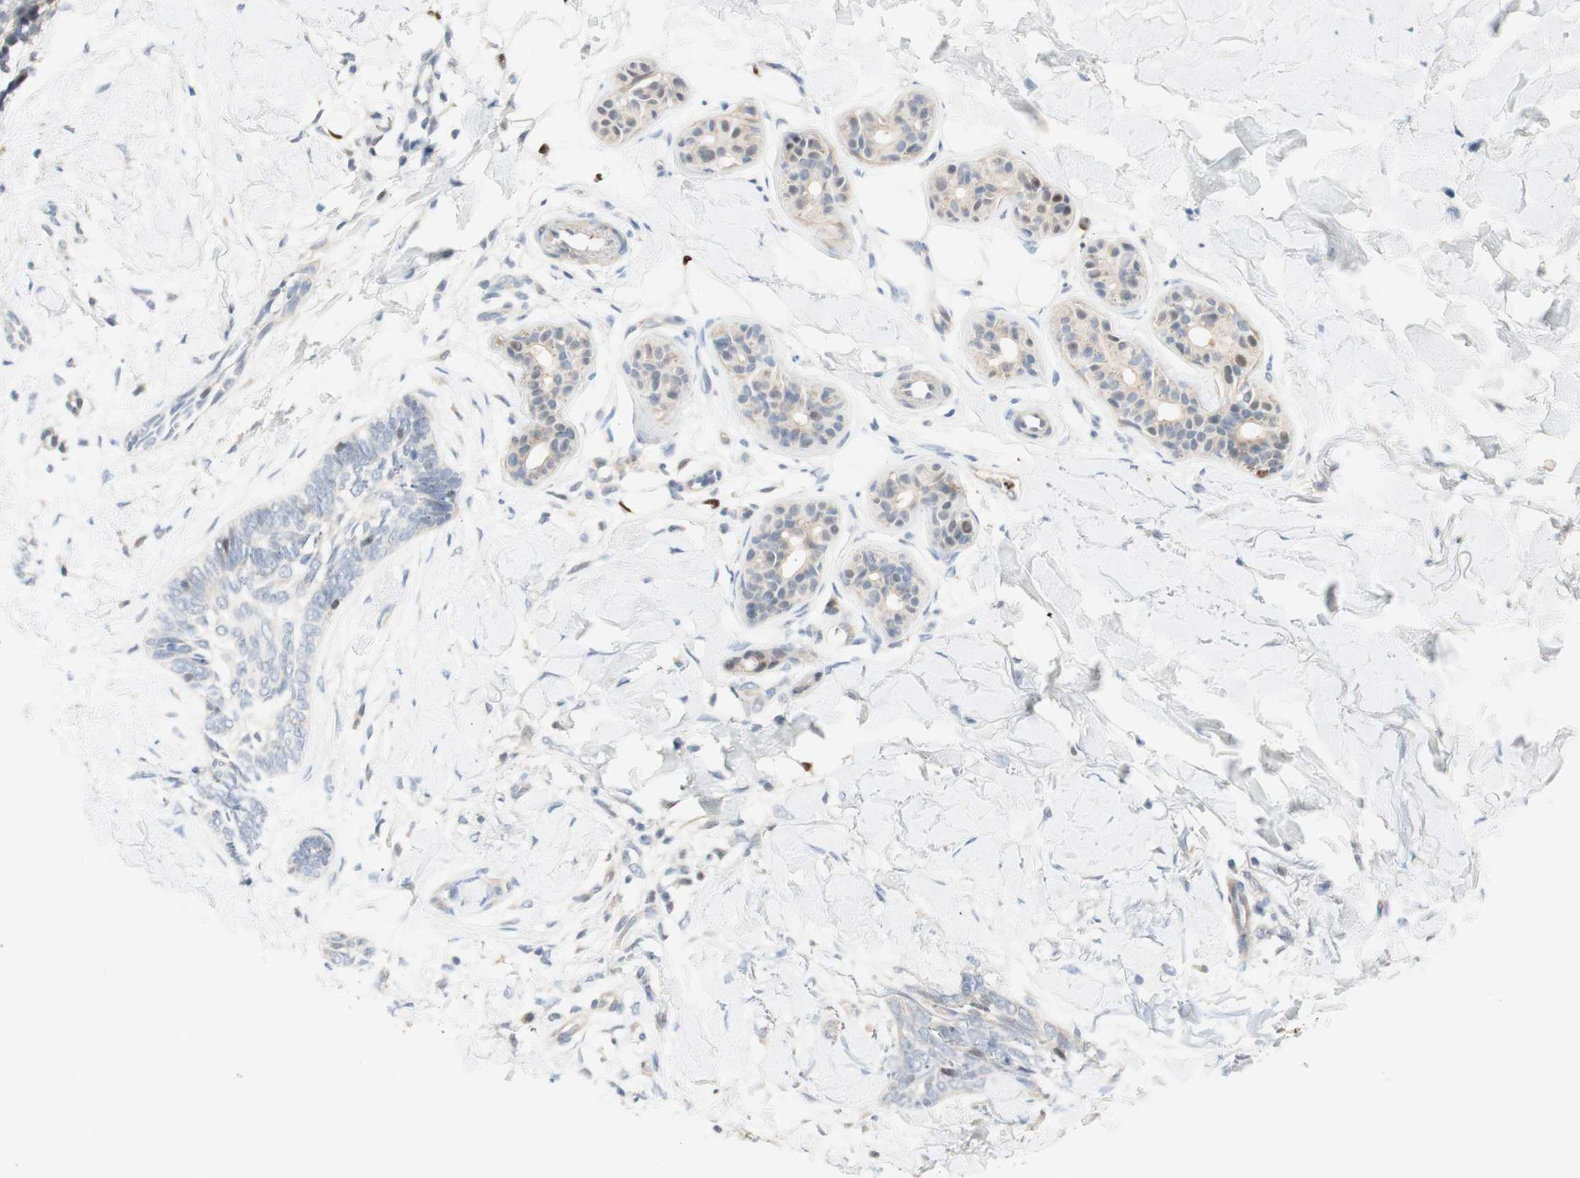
{"staining": {"intensity": "weak", "quantity": "<25%", "location": "cytoplasmic/membranous"}, "tissue": "skin cancer", "cell_type": "Tumor cells", "image_type": "cancer", "snomed": [{"axis": "morphology", "description": "Basal cell carcinoma"}, {"axis": "topography", "description": "Skin"}], "caption": "Photomicrograph shows no significant protein expression in tumor cells of basal cell carcinoma (skin).", "gene": "RFNG", "patient": {"sex": "female", "age": 58}}